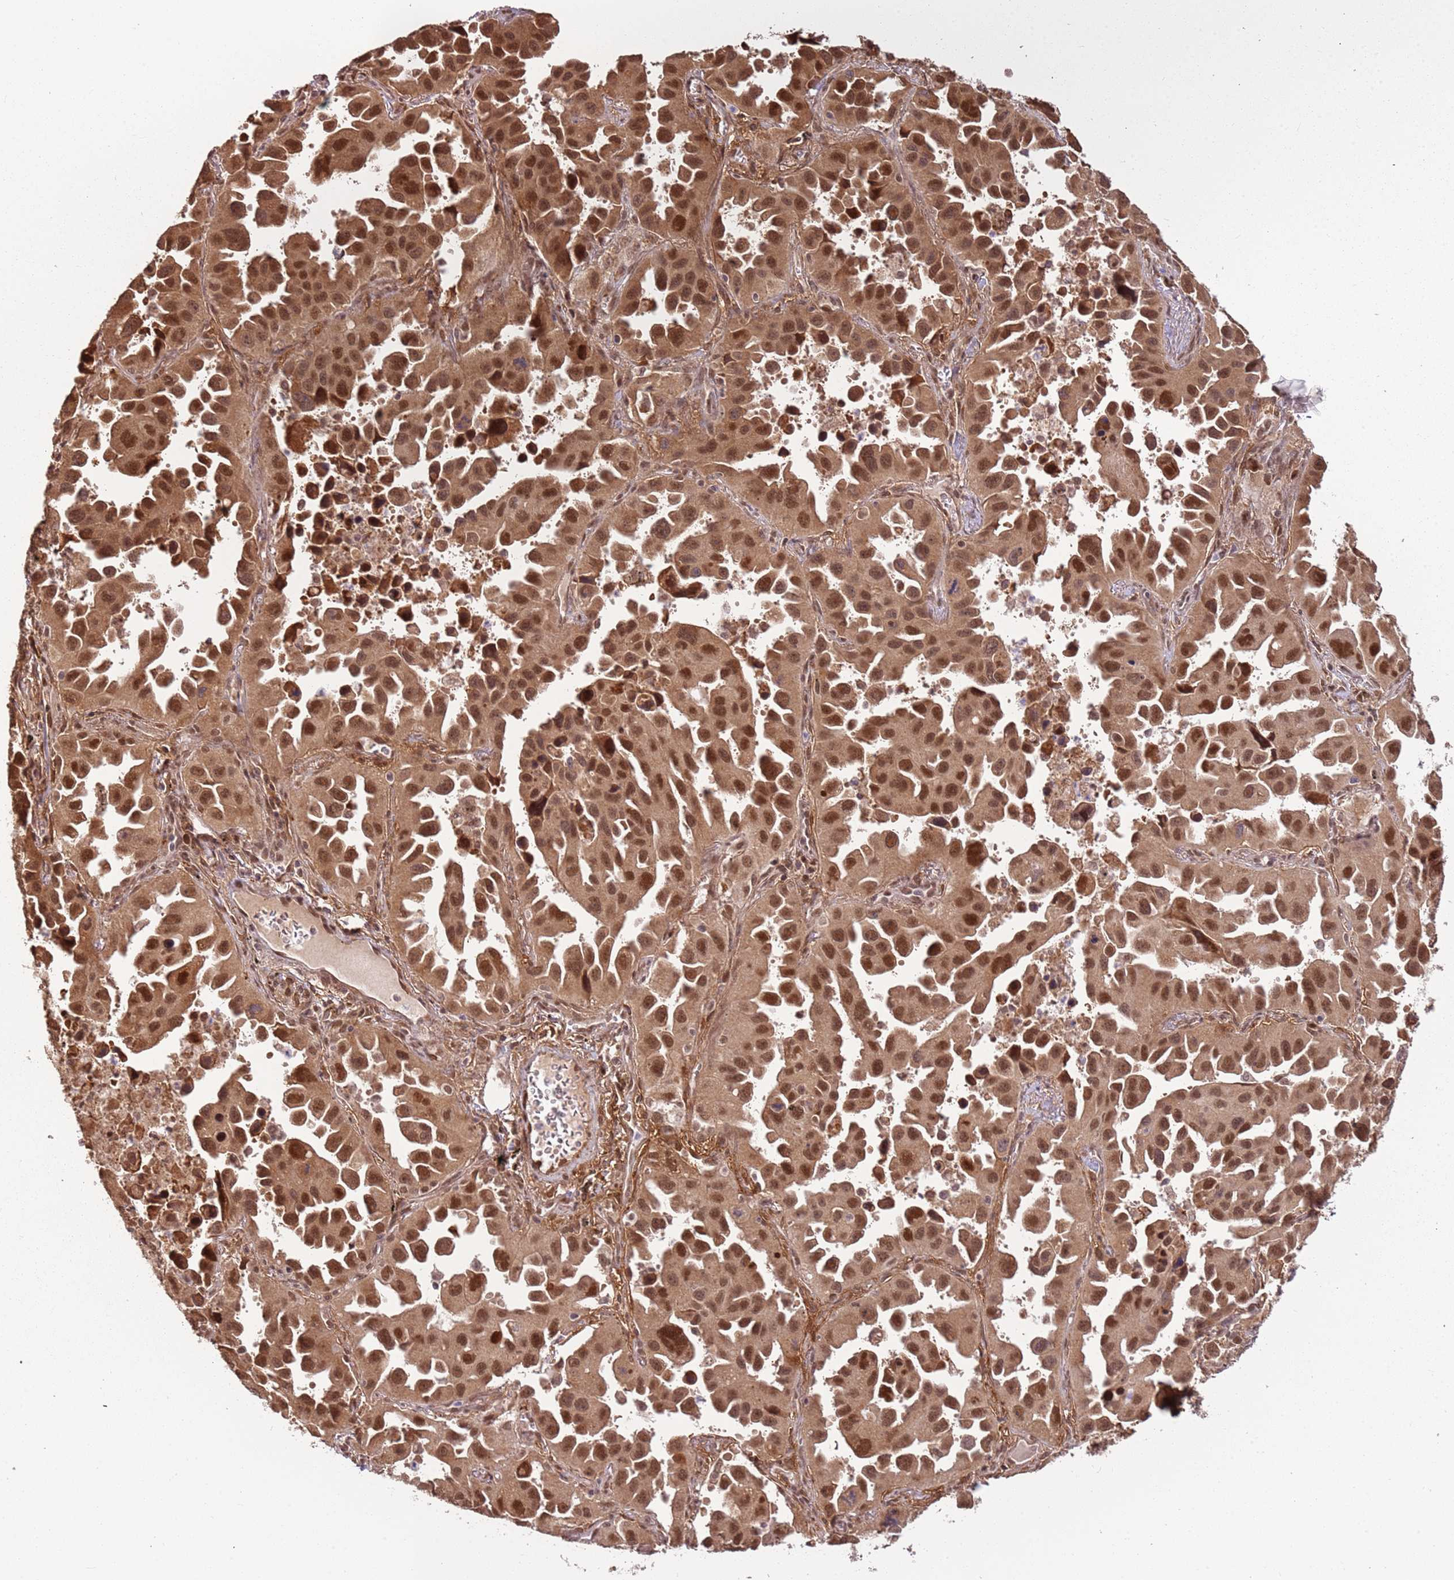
{"staining": {"intensity": "strong", "quantity": ">75%", "location": "cytoplasmic/membranous,nuclear"}, "tissue": "lung cancer", "cell_type": "Tumor cells", "image_type": "cancer", "snomed": [{"axis": "morphology", "description": "Adenocarcinoma, NOS"}, {"axis": "topography", "description": "Lung"}], "caption": "Immunohistochemistry (IHC) micrograph of human lung adenocarcinoma stained for a protein (brown), which reveals high levels of strong cytoplasmic/membranous and nuclear staining in about >75% of tumor cells.", "gene": "POLR3H", "patient": {"sex": "male", "age": 66}}